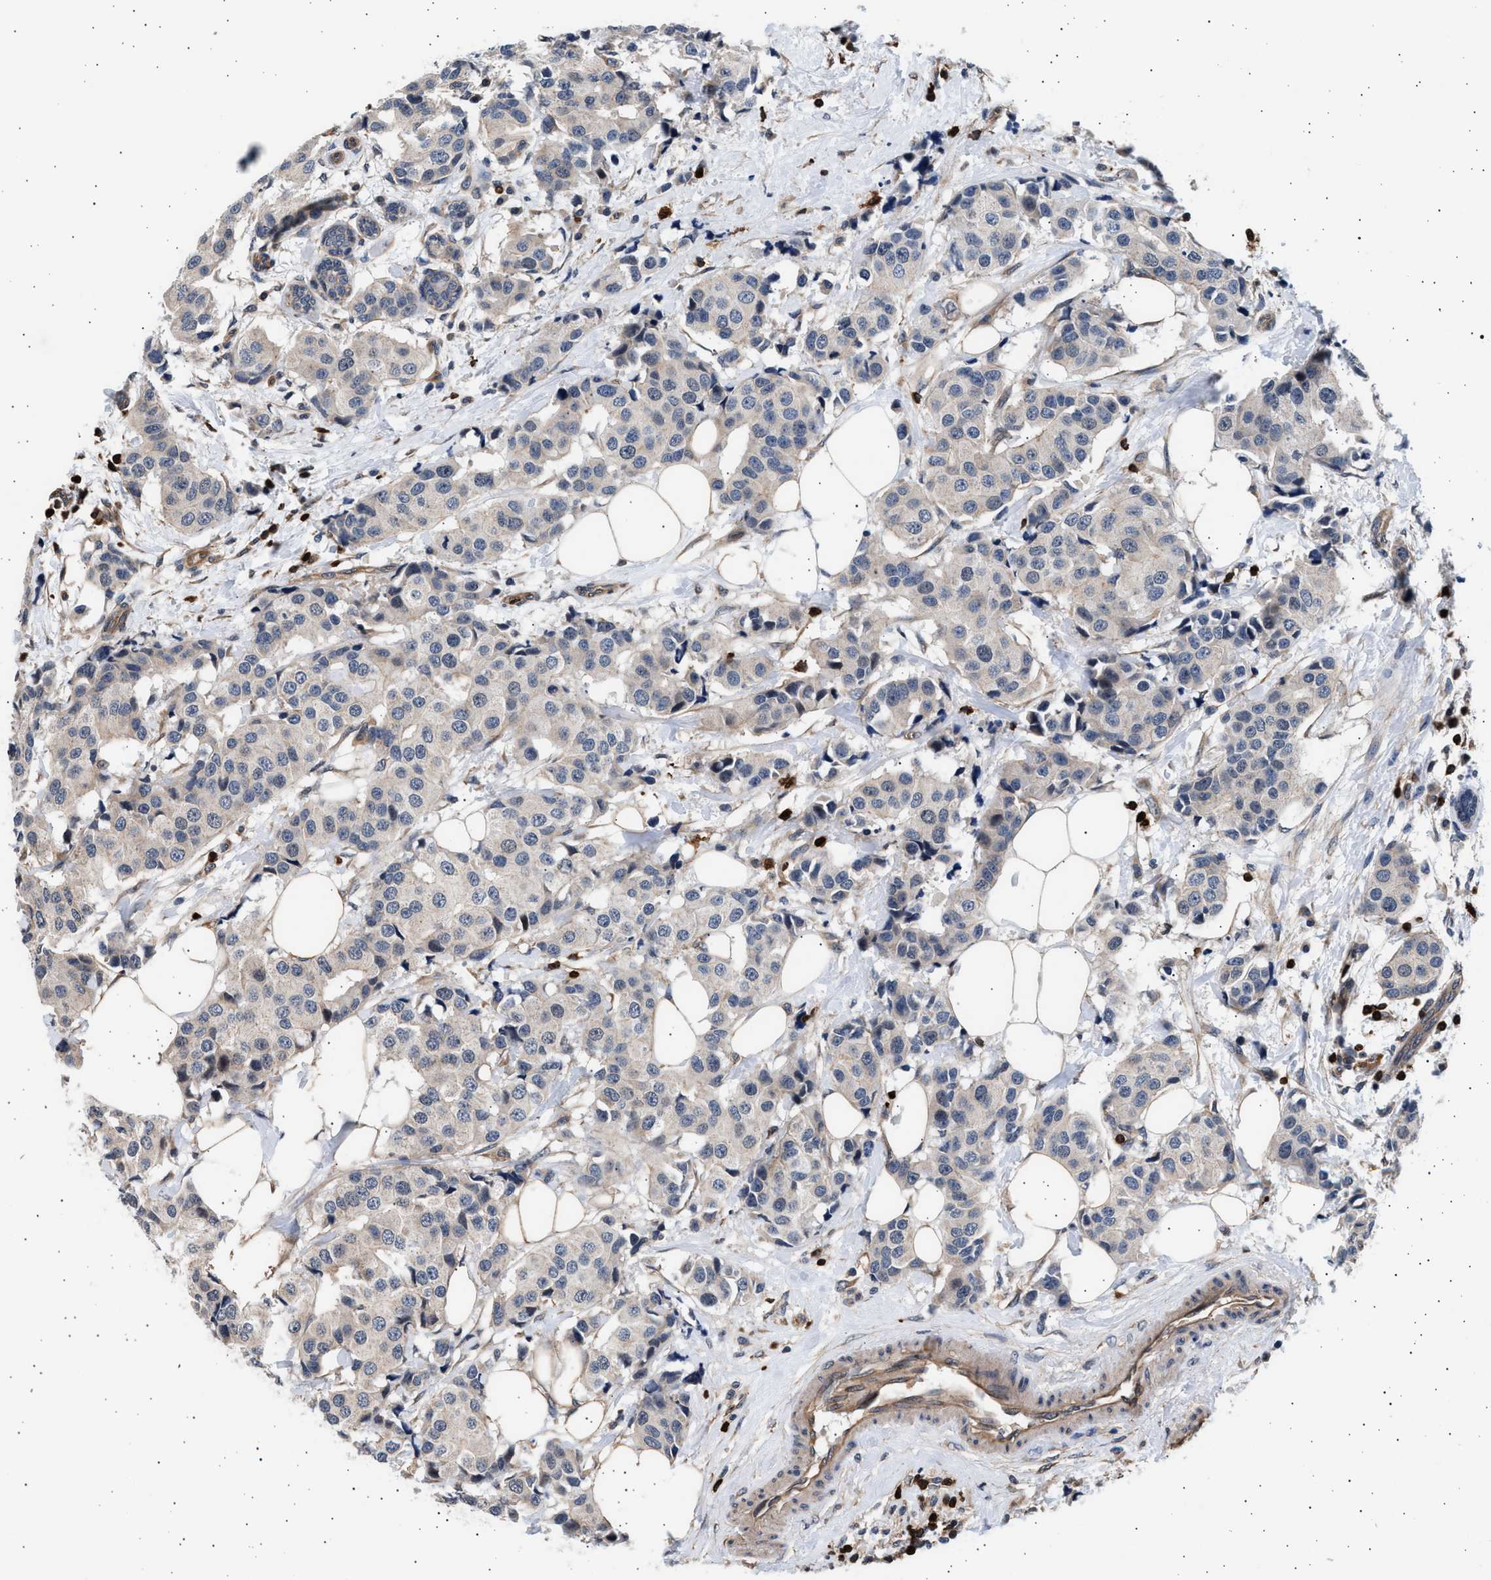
{"staining": {"intensity": "negative", "quantity": "none", "location": "none"}, "tissue": "breast cancer", "cell_type": "Tumor cells", "image_type": "cancer", "snomed": [{"axis": "morphology", "description": "Normal tissue, NOS"}, {"axis": "morphology", "description": "Duct carcinoma"}, {"axis": "topography", "description": "Breast"}], "caption": "IHC of breast intraductal carcinoma displays no expression in tumor cells.", "gene": "GRAP2", "patient": {"sex": "female", "age": 39}}